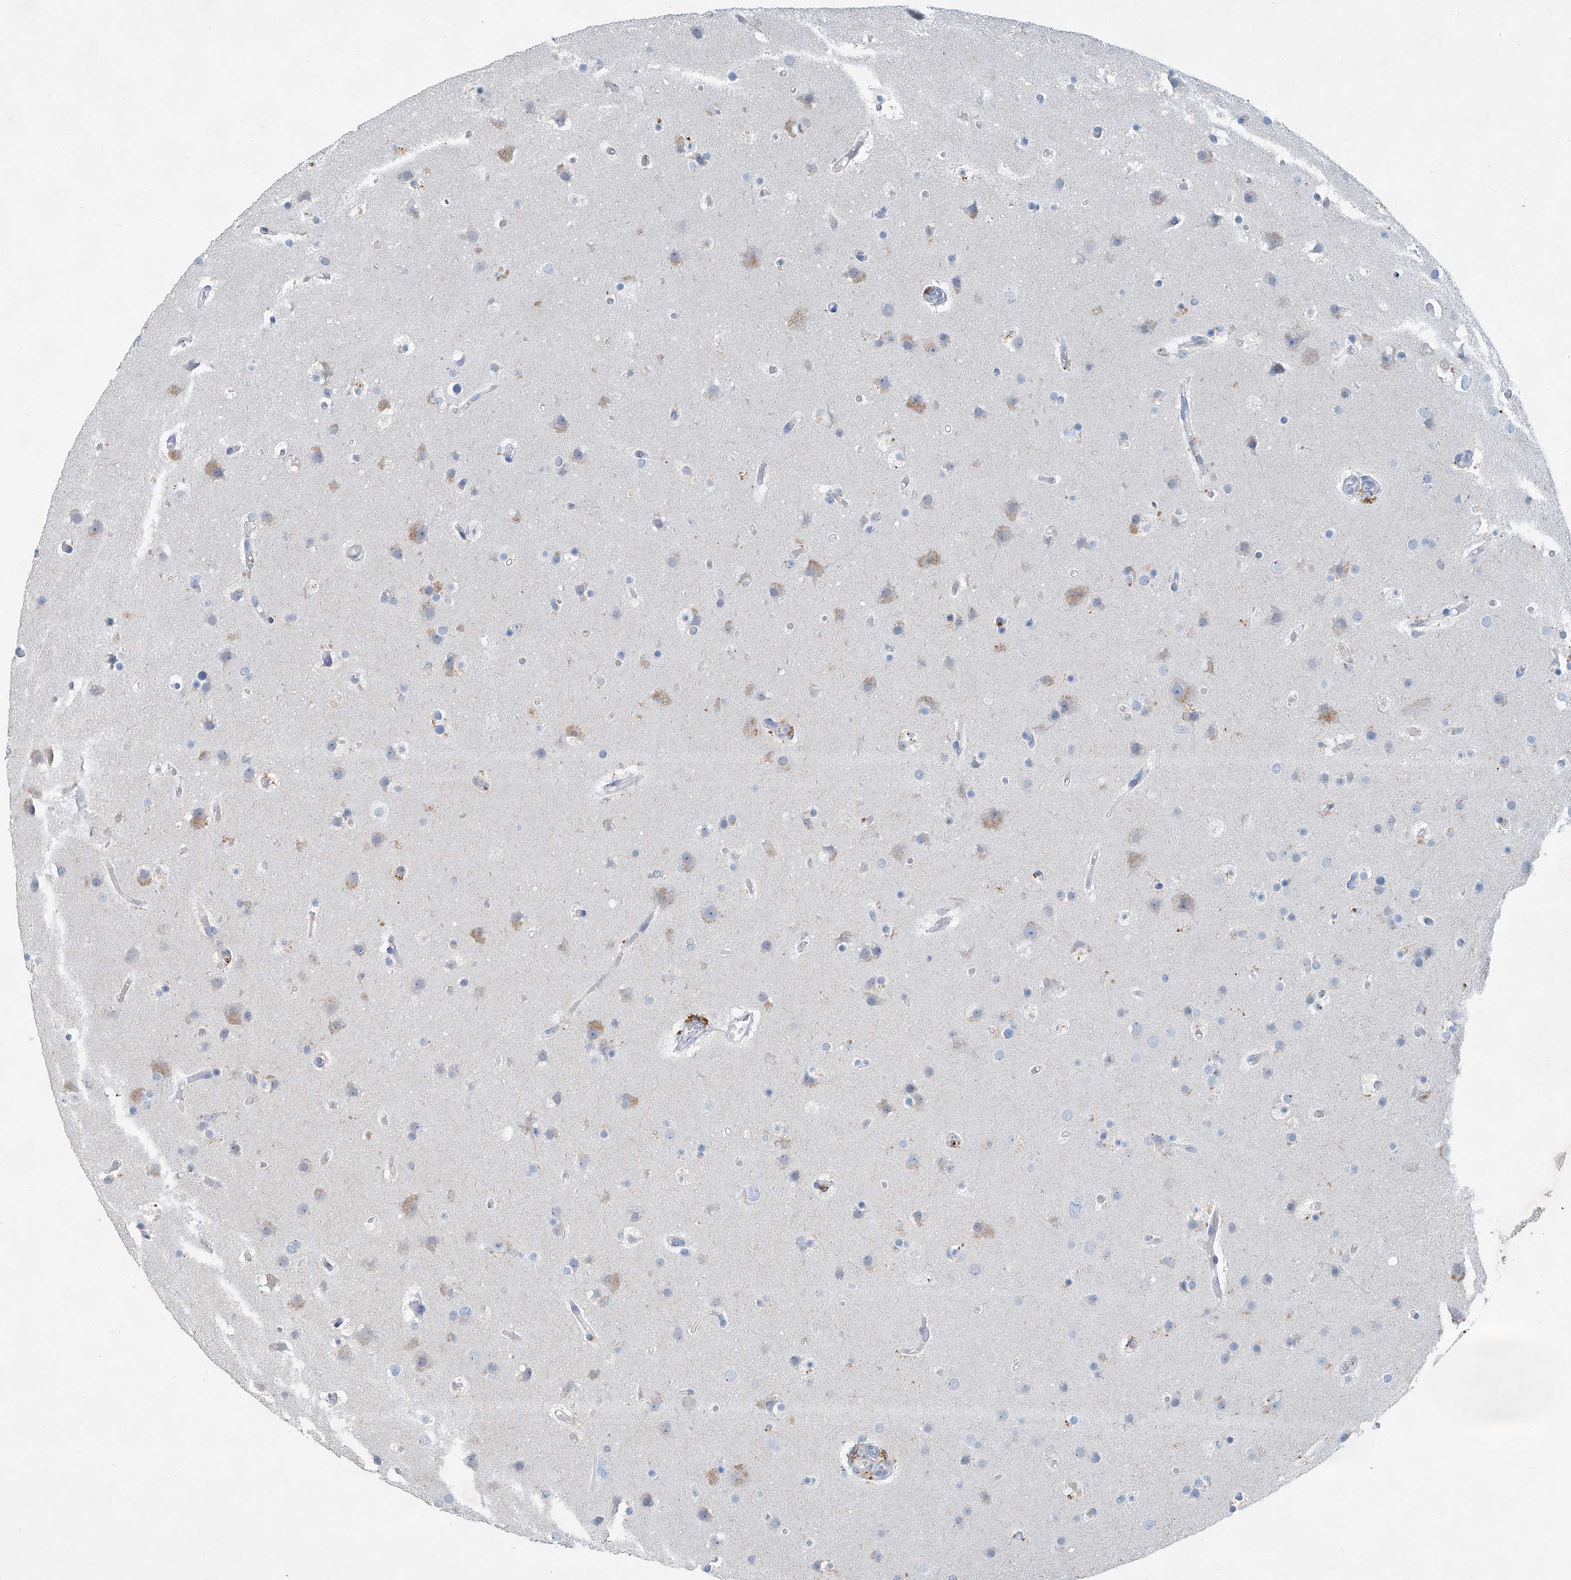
{"staining": {"intensity": "negative", "quantity": "none", "location": "none"}, "tissue": "glioma", "cell_type": "Tumor cells", "image_type": "cancer", "snomed": [{"axis": "morphology", "description": "Glioma, malignant, High grade"}, {"axis": "topography", "description": "Cerebral cortex"}], "caption": "Malignant glioma (high-grade) stained for a protein using IHC demonstrates no positivity tumor cells.", "gene": "ANKRD34A", "patient": {"sex": "female", "age": 36}}